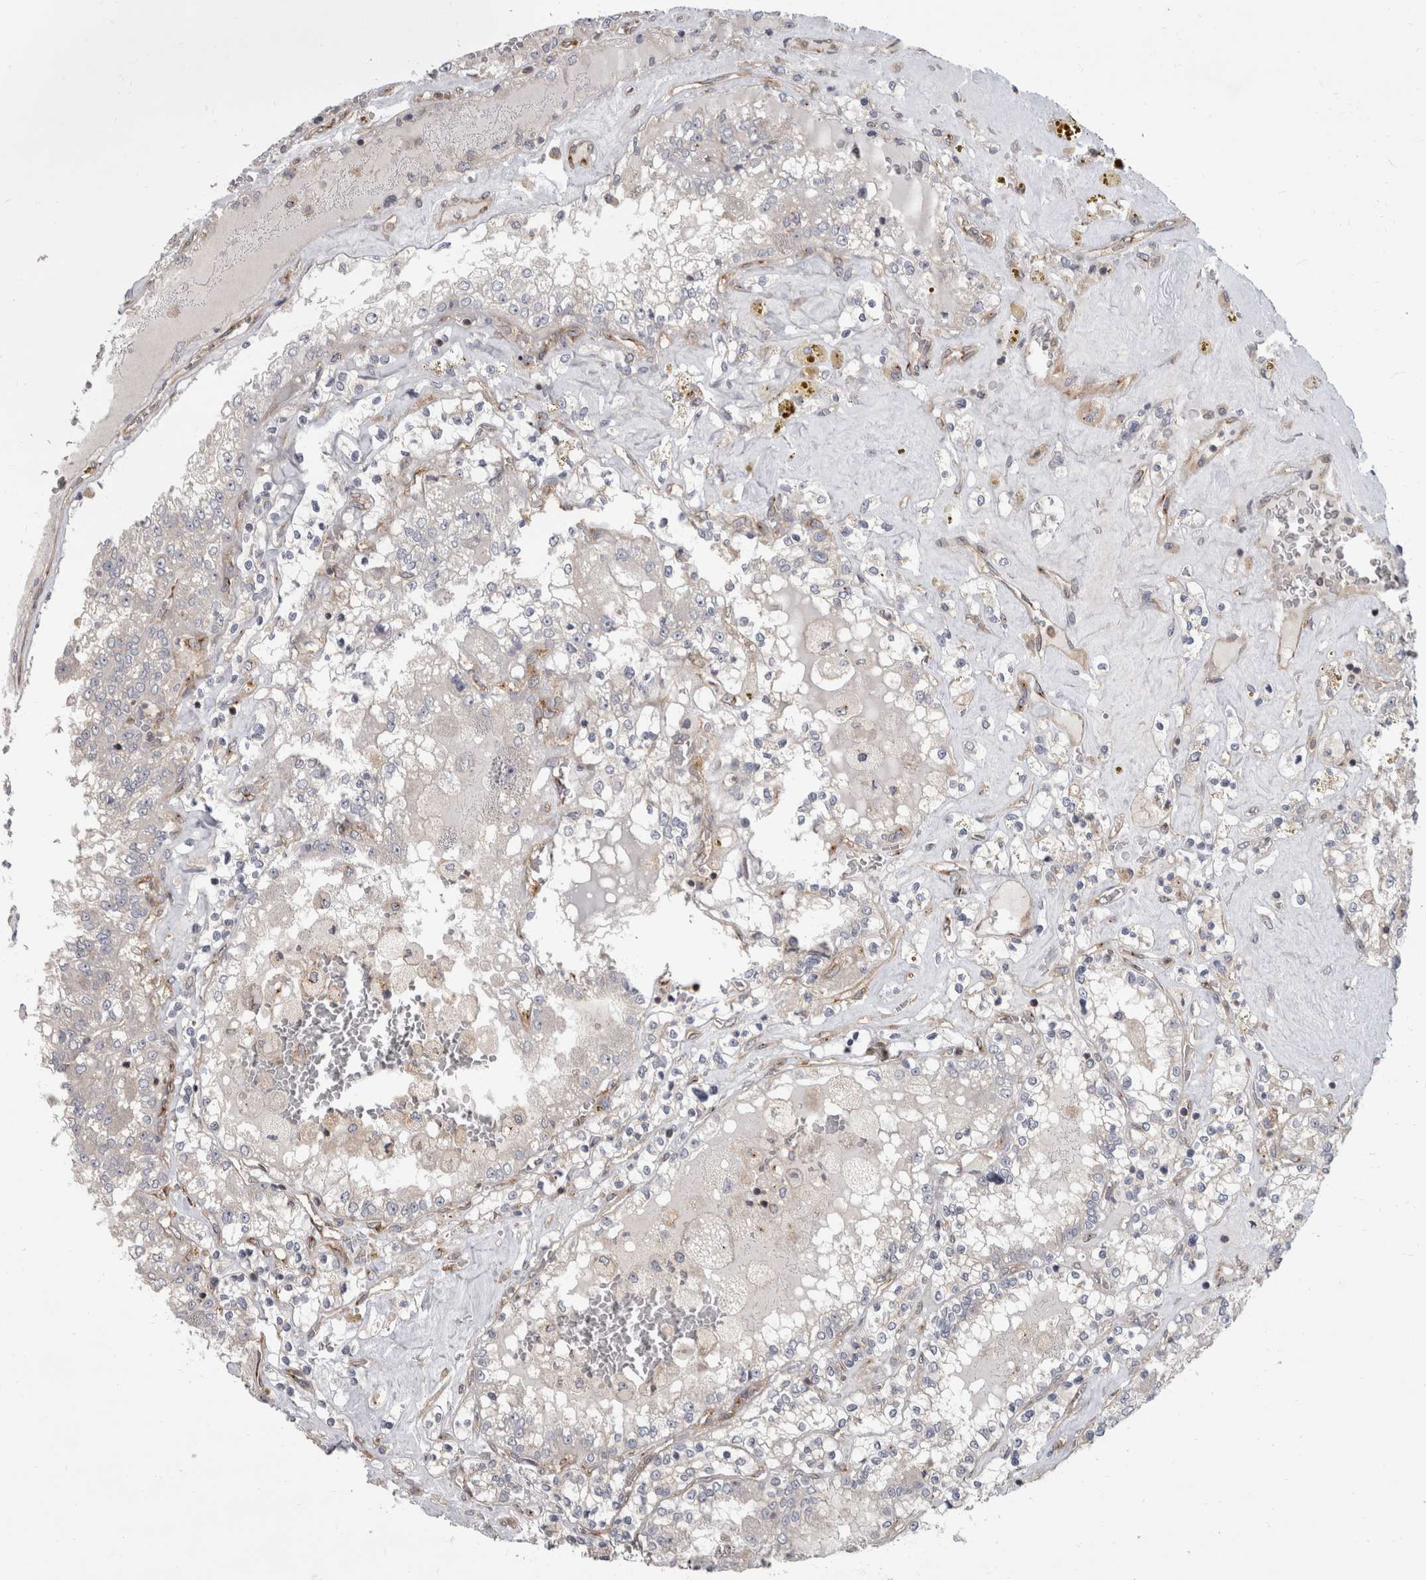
{"staining": {"intensity": "negative", "quantity": "none", "location": "none"}, "tissue": "renal cancer", "cell_type": "Tumor cells", "image_type": "cancer", "snomed": [{"axis": "morphology", "description": "Adenocarcinoma, NOS"}, {"axis": "topography", "description": "Kidney"}], "caption": "Human renal adenocarcinoma stained for a protein using immunohistochemistry (IHC) reveals no staining in tumor cells.", "gene": "HOOK3", "patient": {"sex": "female", "age": 56}}